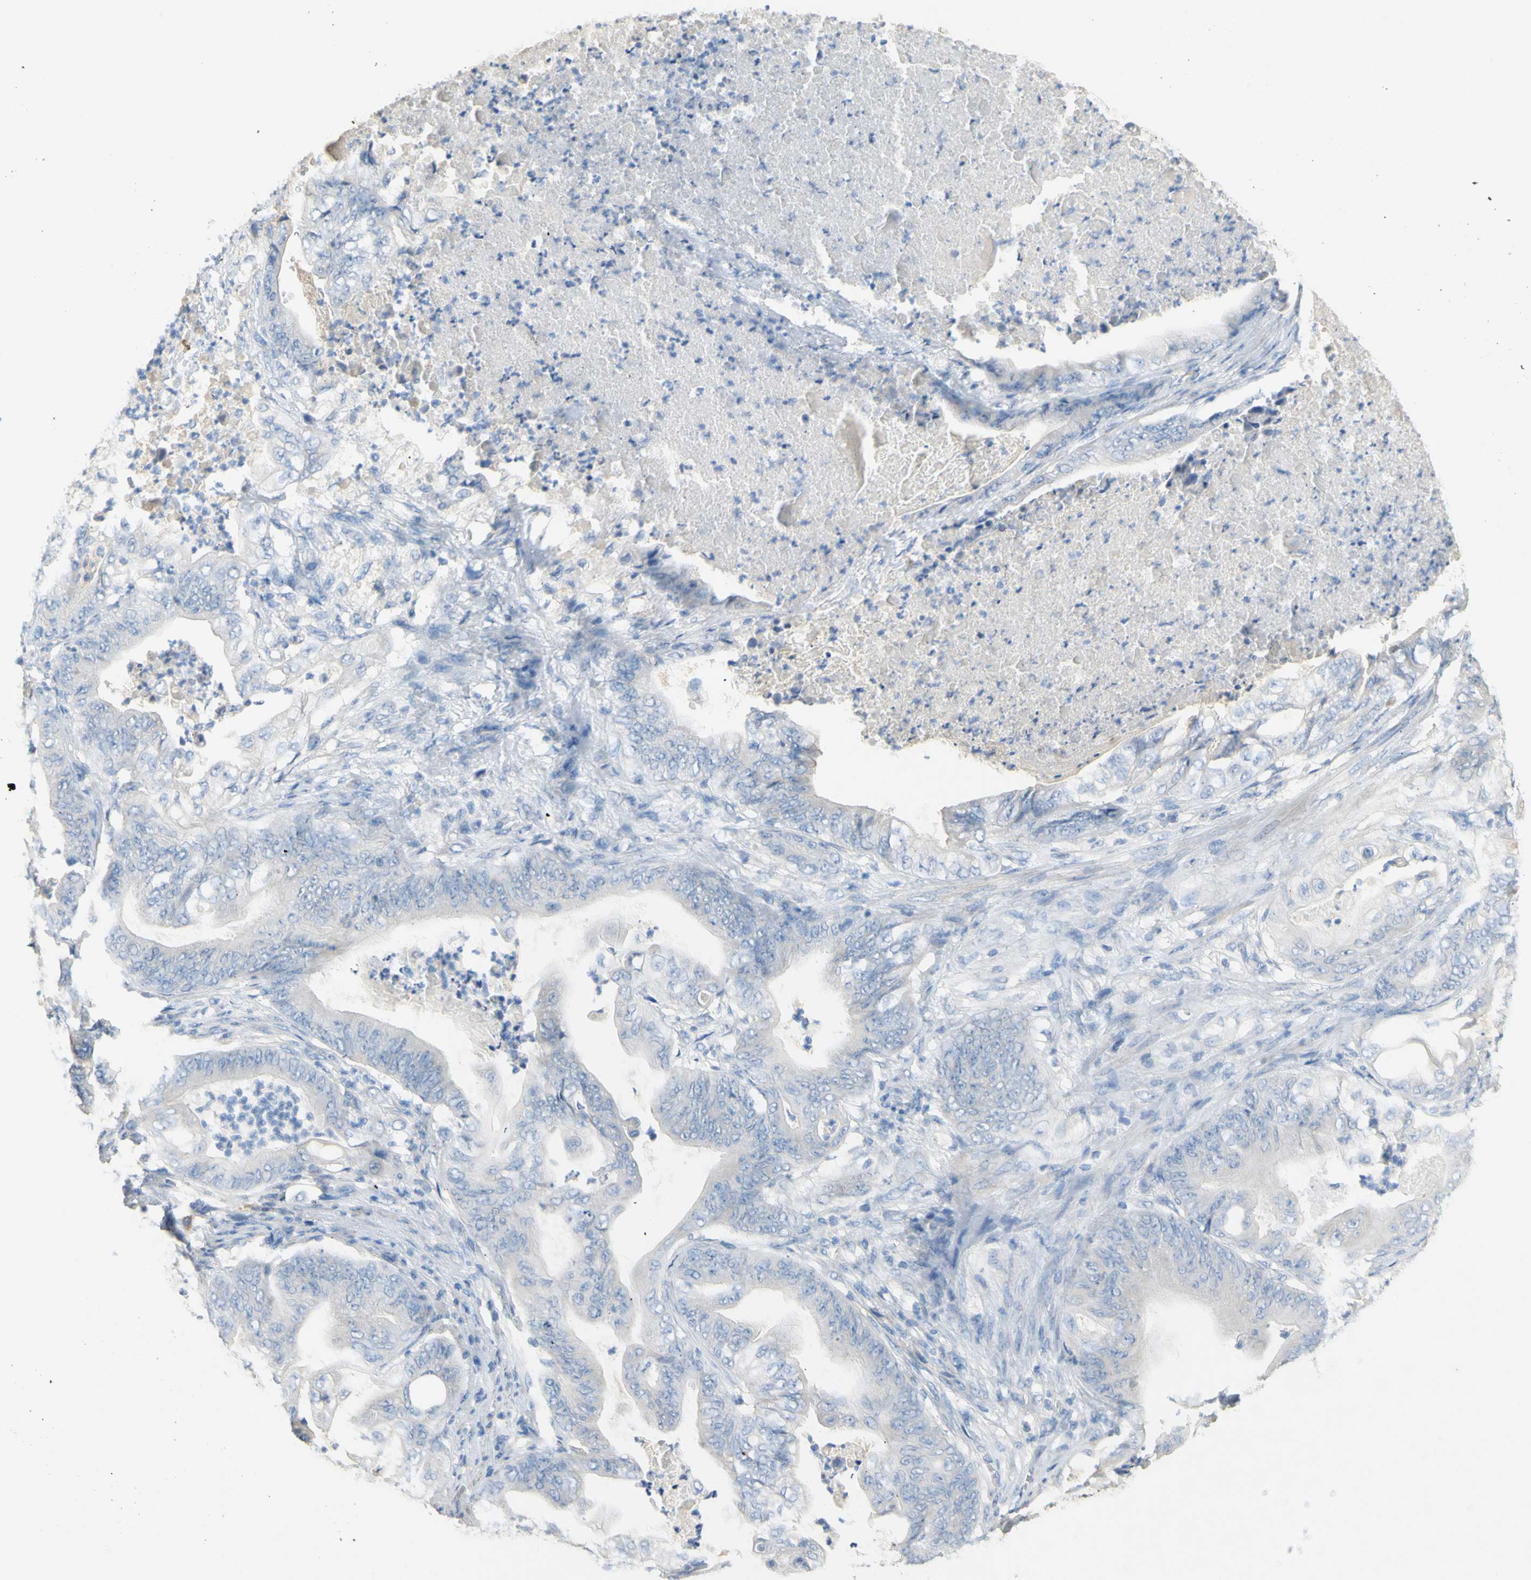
{"staining": {"intensity": "negative", "quantity": "none", "location": "none"}, "tissue": "stomach cancer", "cell_type": "Tumor cells", "image_type": "cancer", "snomed": [{"axis": "morphology", "description": "Adenocarcinoma, NOS"}, {"axis": "topography", "description": "Stomach"}], "caption": "High power microscopy image of an IHC photomicrograph of adenocarcinoma (stomach), revealing no significant staining in tumor cells.", "gene": "PACSIN1", "patient": {"sex": "female", "age": 73}}